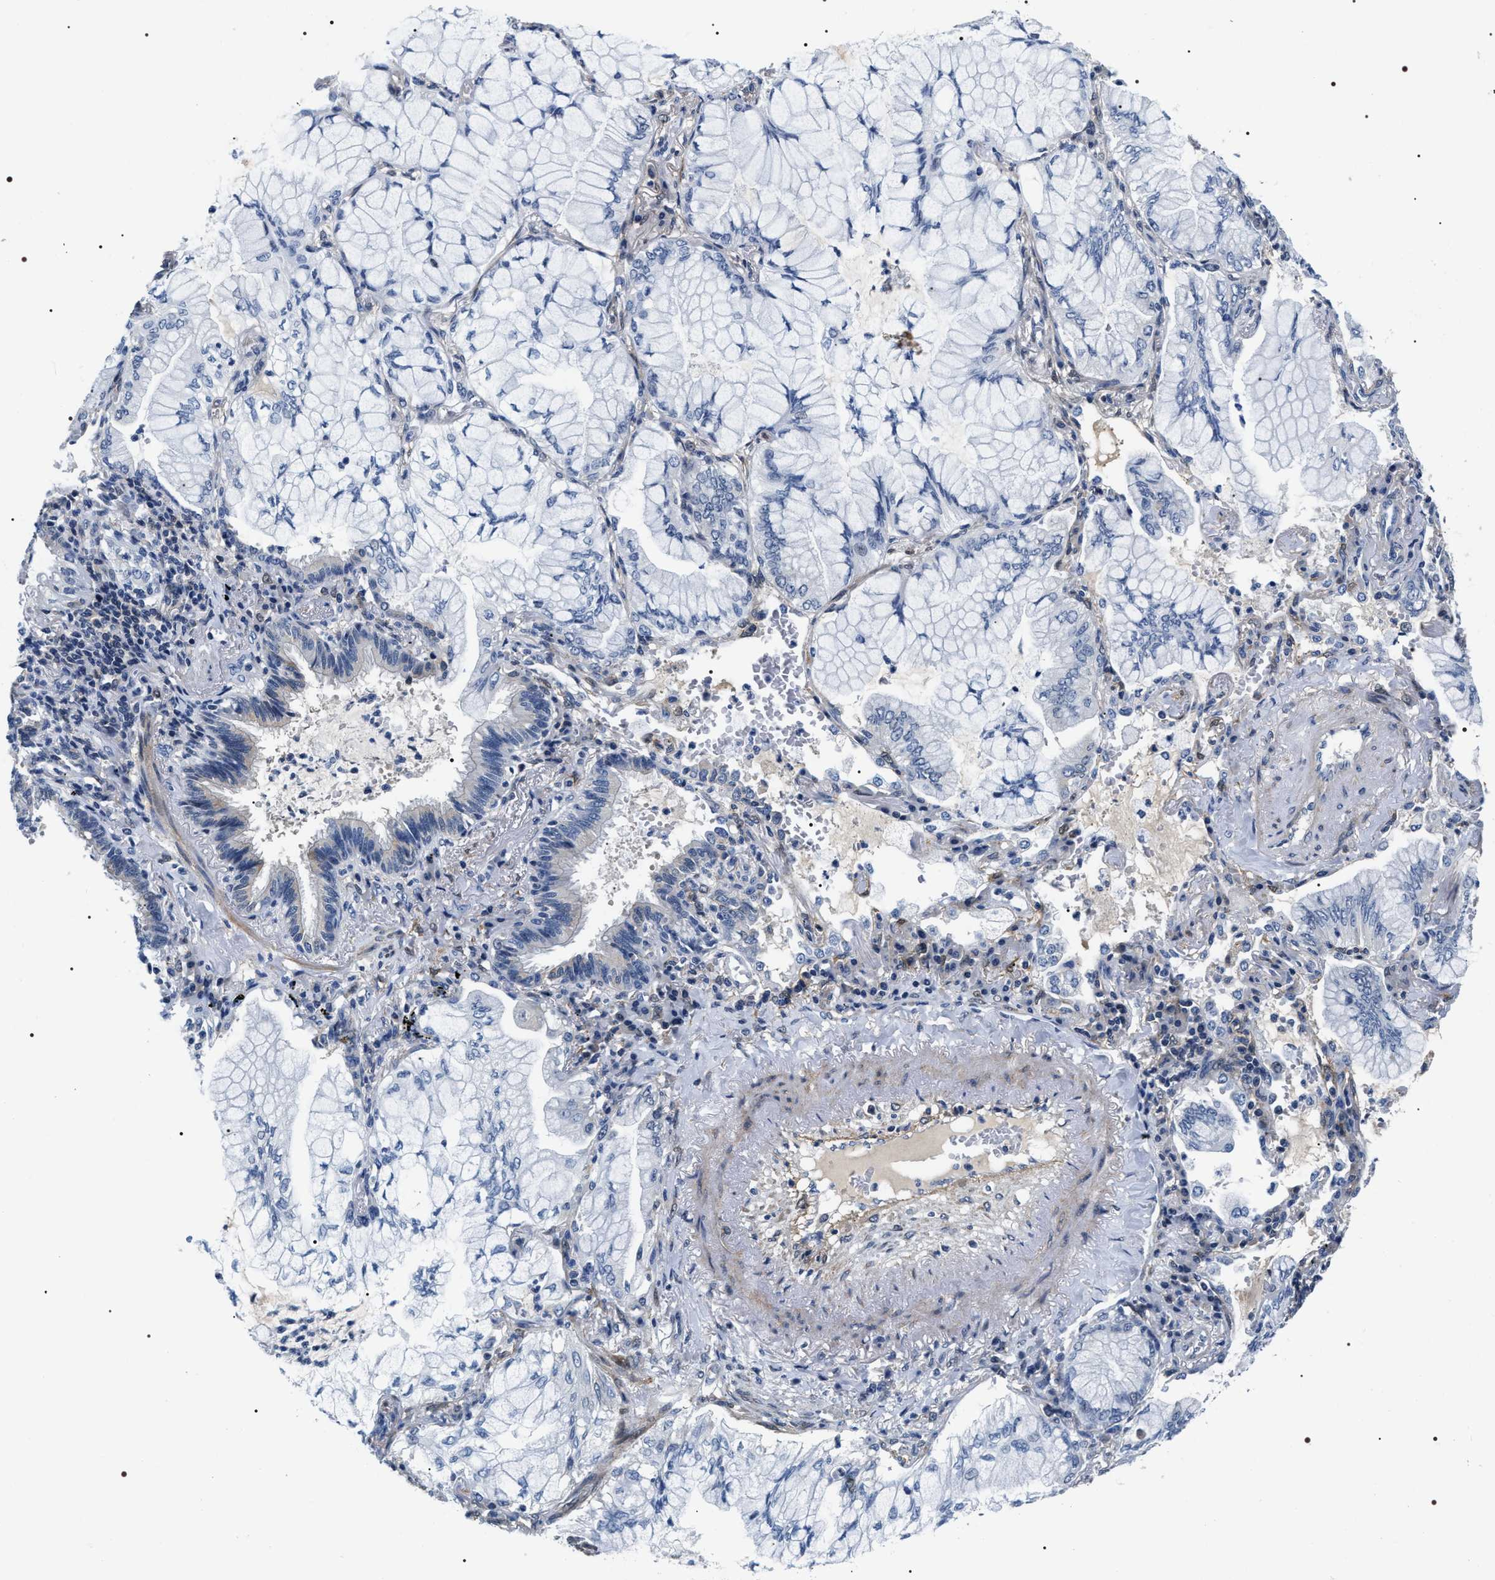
{"staining": {"intensity": "negative", "quantity": "none", "location": "none"}, "tissue": "lung cancer", "cell_type": "Tumor cells", "image_type": "cancer", "snomed": [{"axis": "morphology", "description": "Adenocarcinoma, NOS"}, {"axis": "topography", "description": "Lung"}], "caption": "Immunohistochemical staining of human lung cancer shows no significant expression in tumor cells.", "gene": "BAG2", "patient": {"sex": "female", "age": 70}}